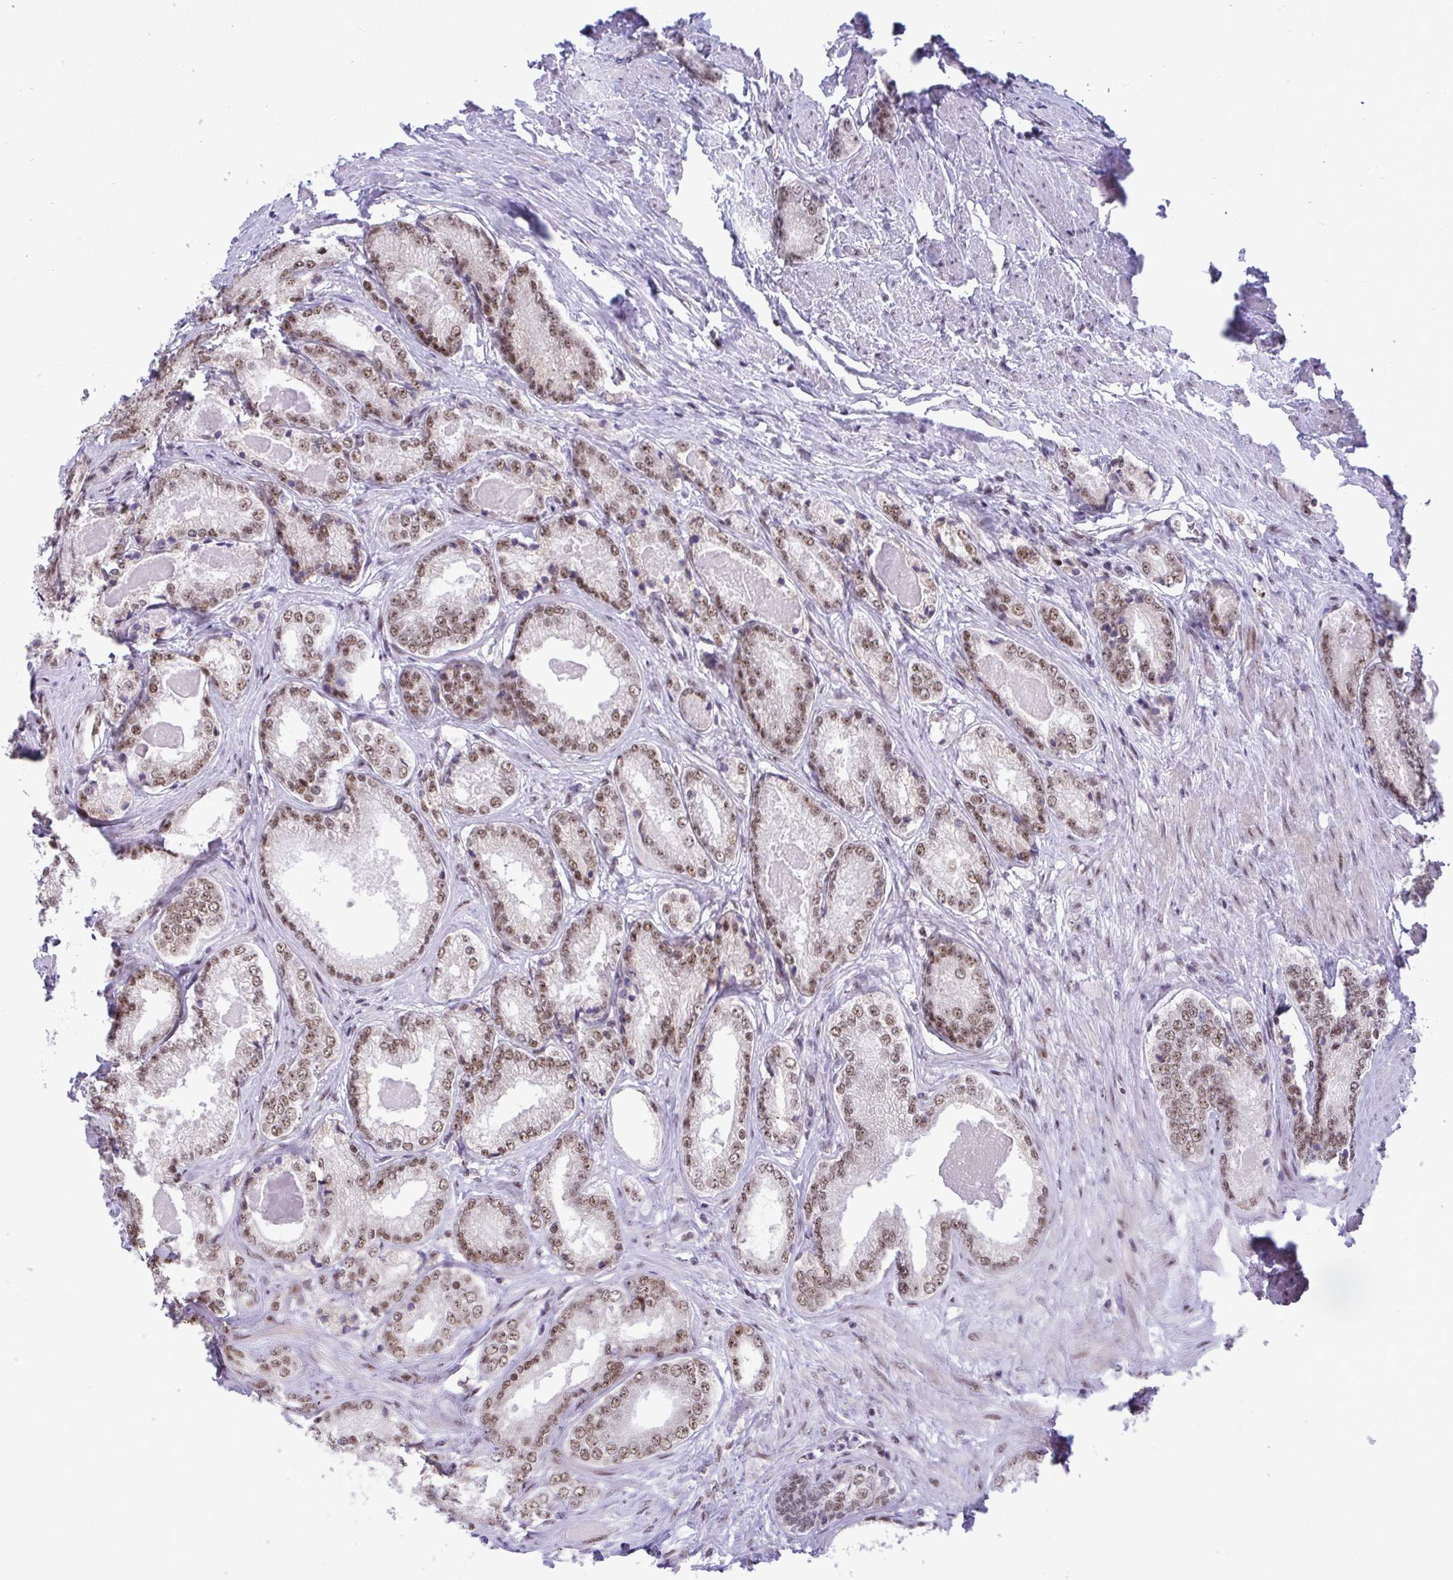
{"staining": {"intensity": "moderate", "quantity": ">75%", "location": "nuclear"}, "tissue": "prostate cancer", "cell_type": "Tumor cells", "image_type": "cancer", "snomed": [{"axis": "morphology", "description": "Adenocarcinoma, NOS"}, {"axis": "morphology", "description": "Adenocarcinoma, Low grade"}, {"axis": "topography", "description": "Prostate"}], "caption": "About >75% of tumor cells in human prostate cancer display moderate nuclear protein positivity as visualized by brown immunohistochemical staining.", "gene": "WBP11", "patient": {"sex": "male", "age": 68}}